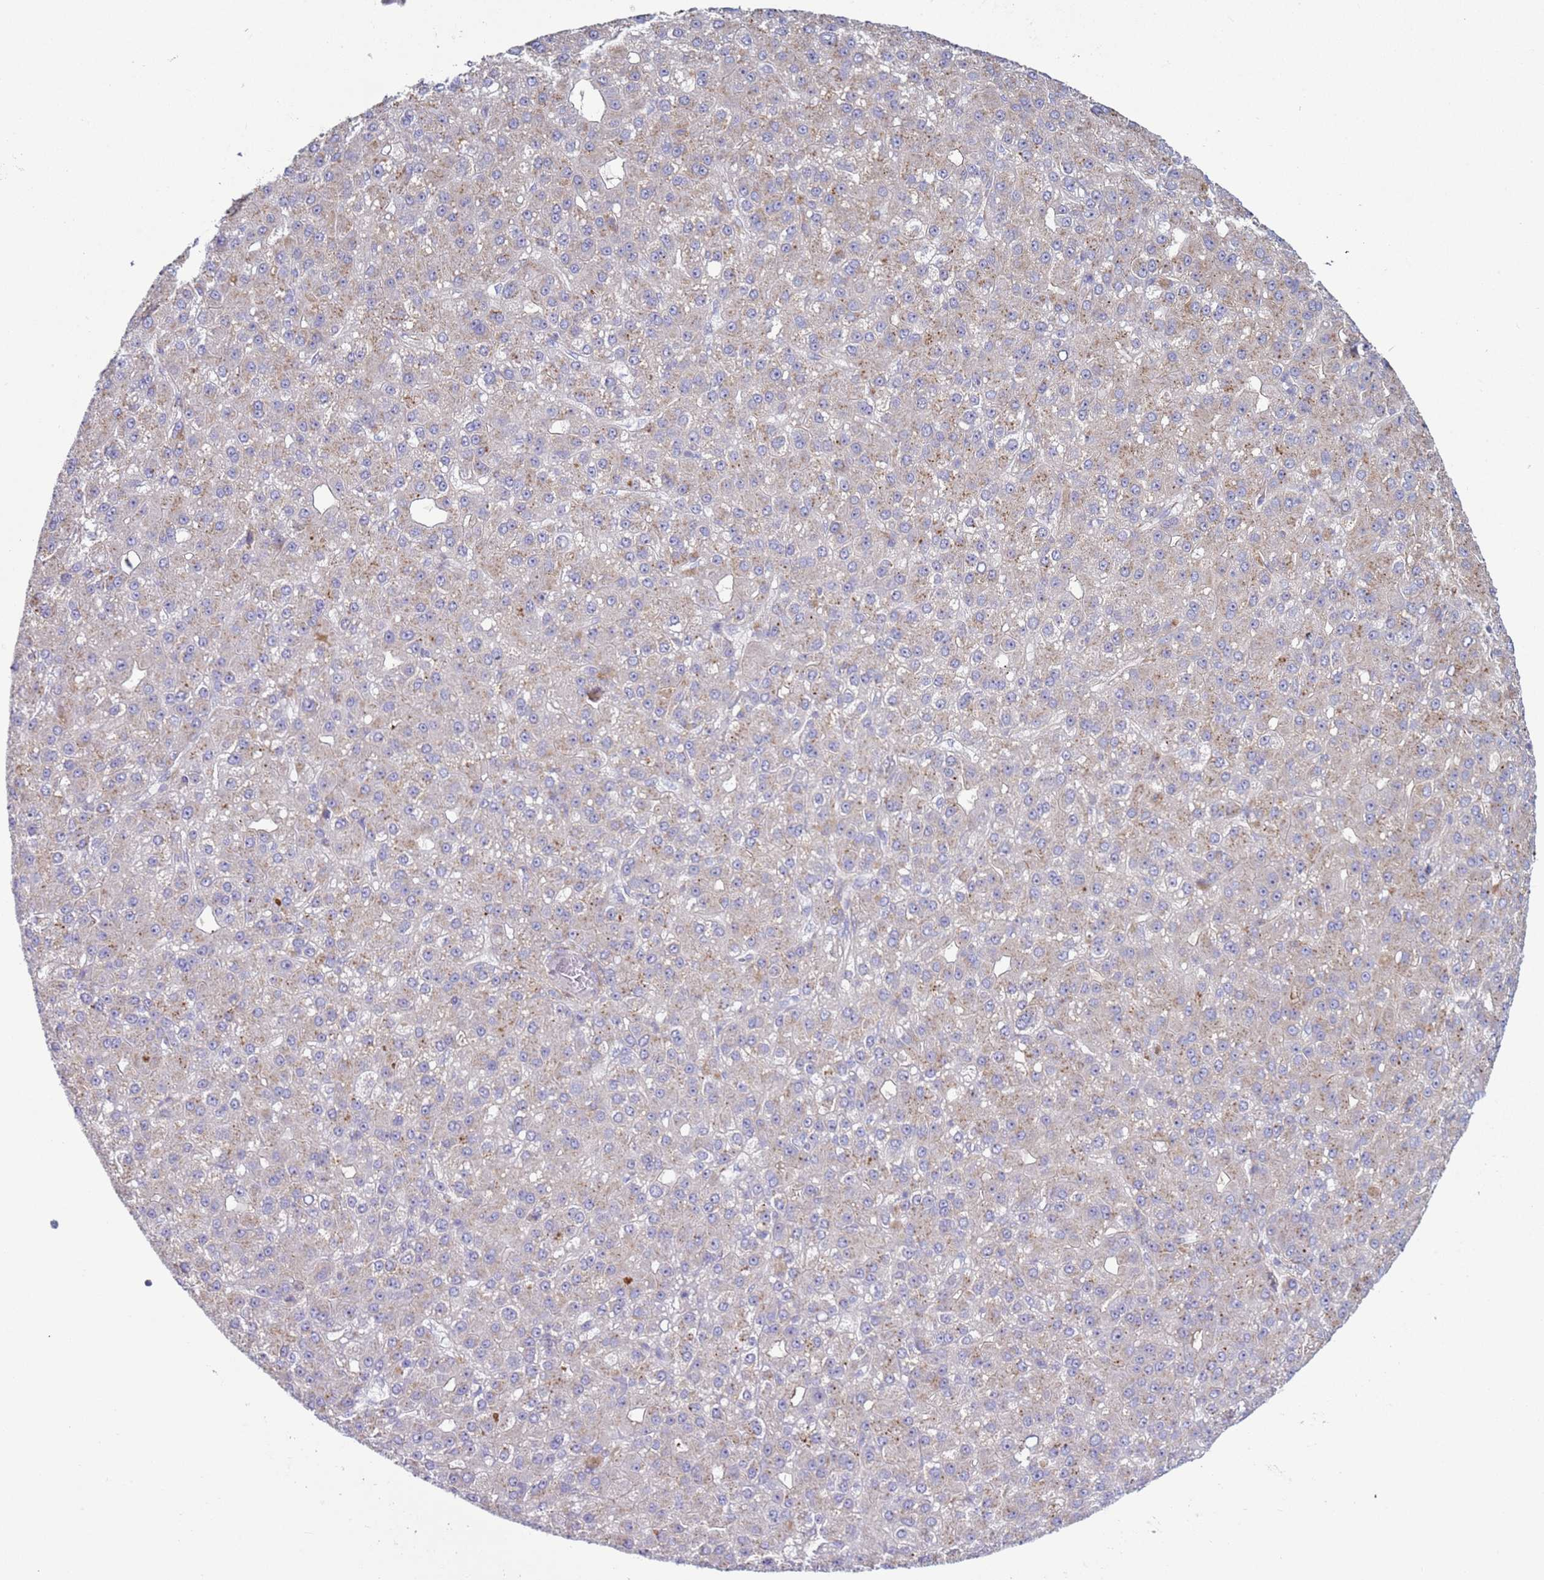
{"staining": {"intensity": "weak", "quantity": ">75%", "location": "cytoplasmic/membranous"}, "tissue": "liver cancer", "cell_type": "Tumor cells", "image_type": "cancer", "snomed": [{"axis": "morphology", "description": "Carcinoma, Hepatocellular, NOS"}, {"axis": "topography", "description": "Liver"}], "caption": "This is a photomicrograph of immunohistochemistry staining of hepatocellular carcinoma (liver), which shows weak expression in the cytoplasmic/membranous of tumor cells.", "gene": "HEATR1", "patient": {"sex": "male", "age": 67}}